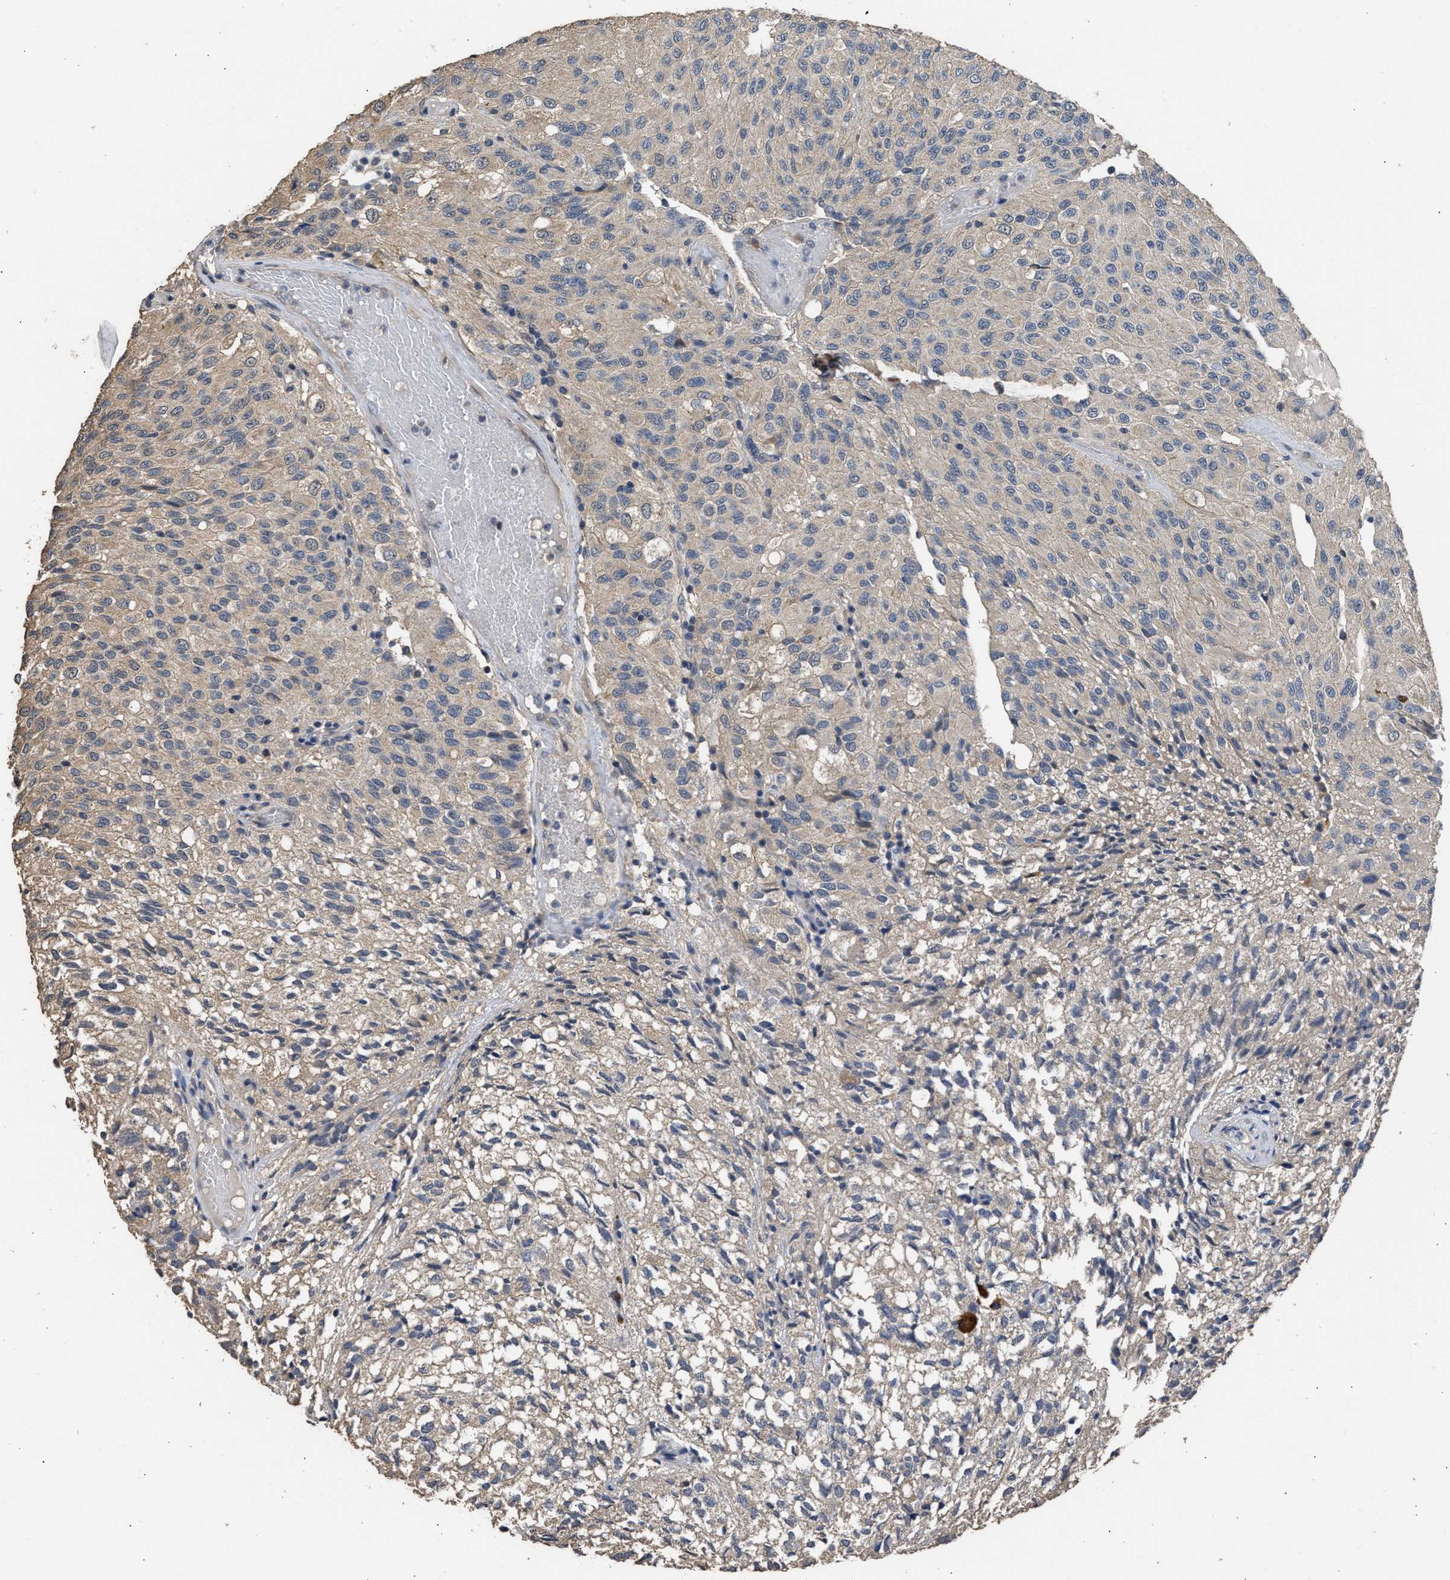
{"staining": {"intensity": "weak", "quantity": "<25%", "location": "cytoplasmic/membranous"}, "tissue": "glioma", "cell_type": "Tumor cells", "image_type": "cancer", "snomed": [{"axis": "morphology", "description": "Glioma, malignant, High grade"}, {"axis": "topography", "description": "Brain"}], "caption": "Tumor cells show no significant positivity in glioma.", "gene": "SPINT2", "patient": {"sex": "male", "age": 32}}